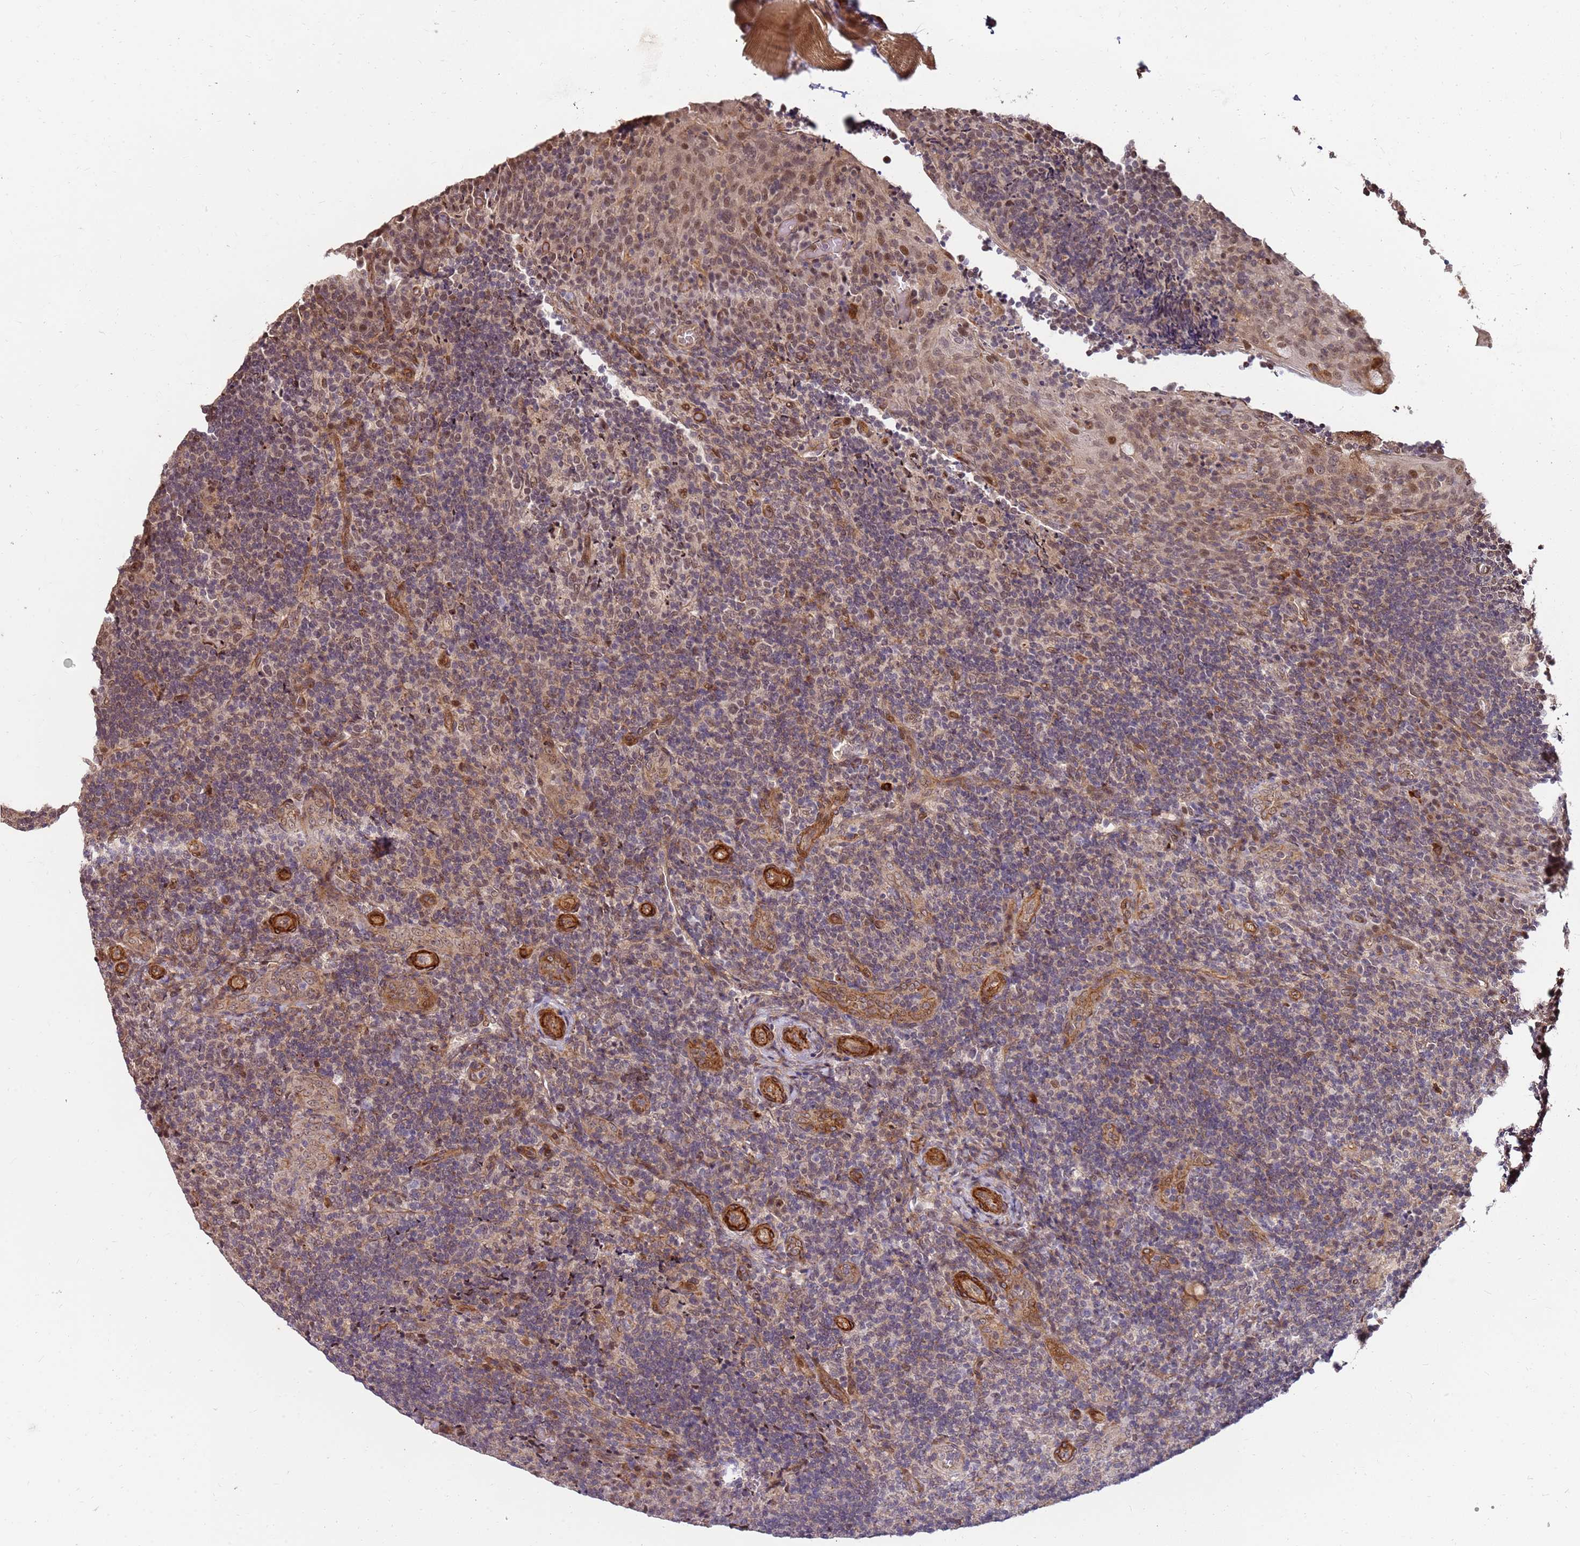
{"staining": {"intensity": "weak", "quantity": "25%-75%", "location": "nuclear"}, "tissue": "tonsil", "cell_type": "Germinal center cells", "image_type": "normal", "snomed": [{"axis": "morphology", "description": "Normal tissue, NOS"}, {"axis": "topography", "description": "Tonsil"}], "caption": "Immunohistochemical staining of unremarkable tonsil shows 25%-75% levels of weak nuclear protein positivity in approximately 25%-75% of germinal center cells.", "gene": "ST18", "patient": {"sex": "male", "age": 17}}